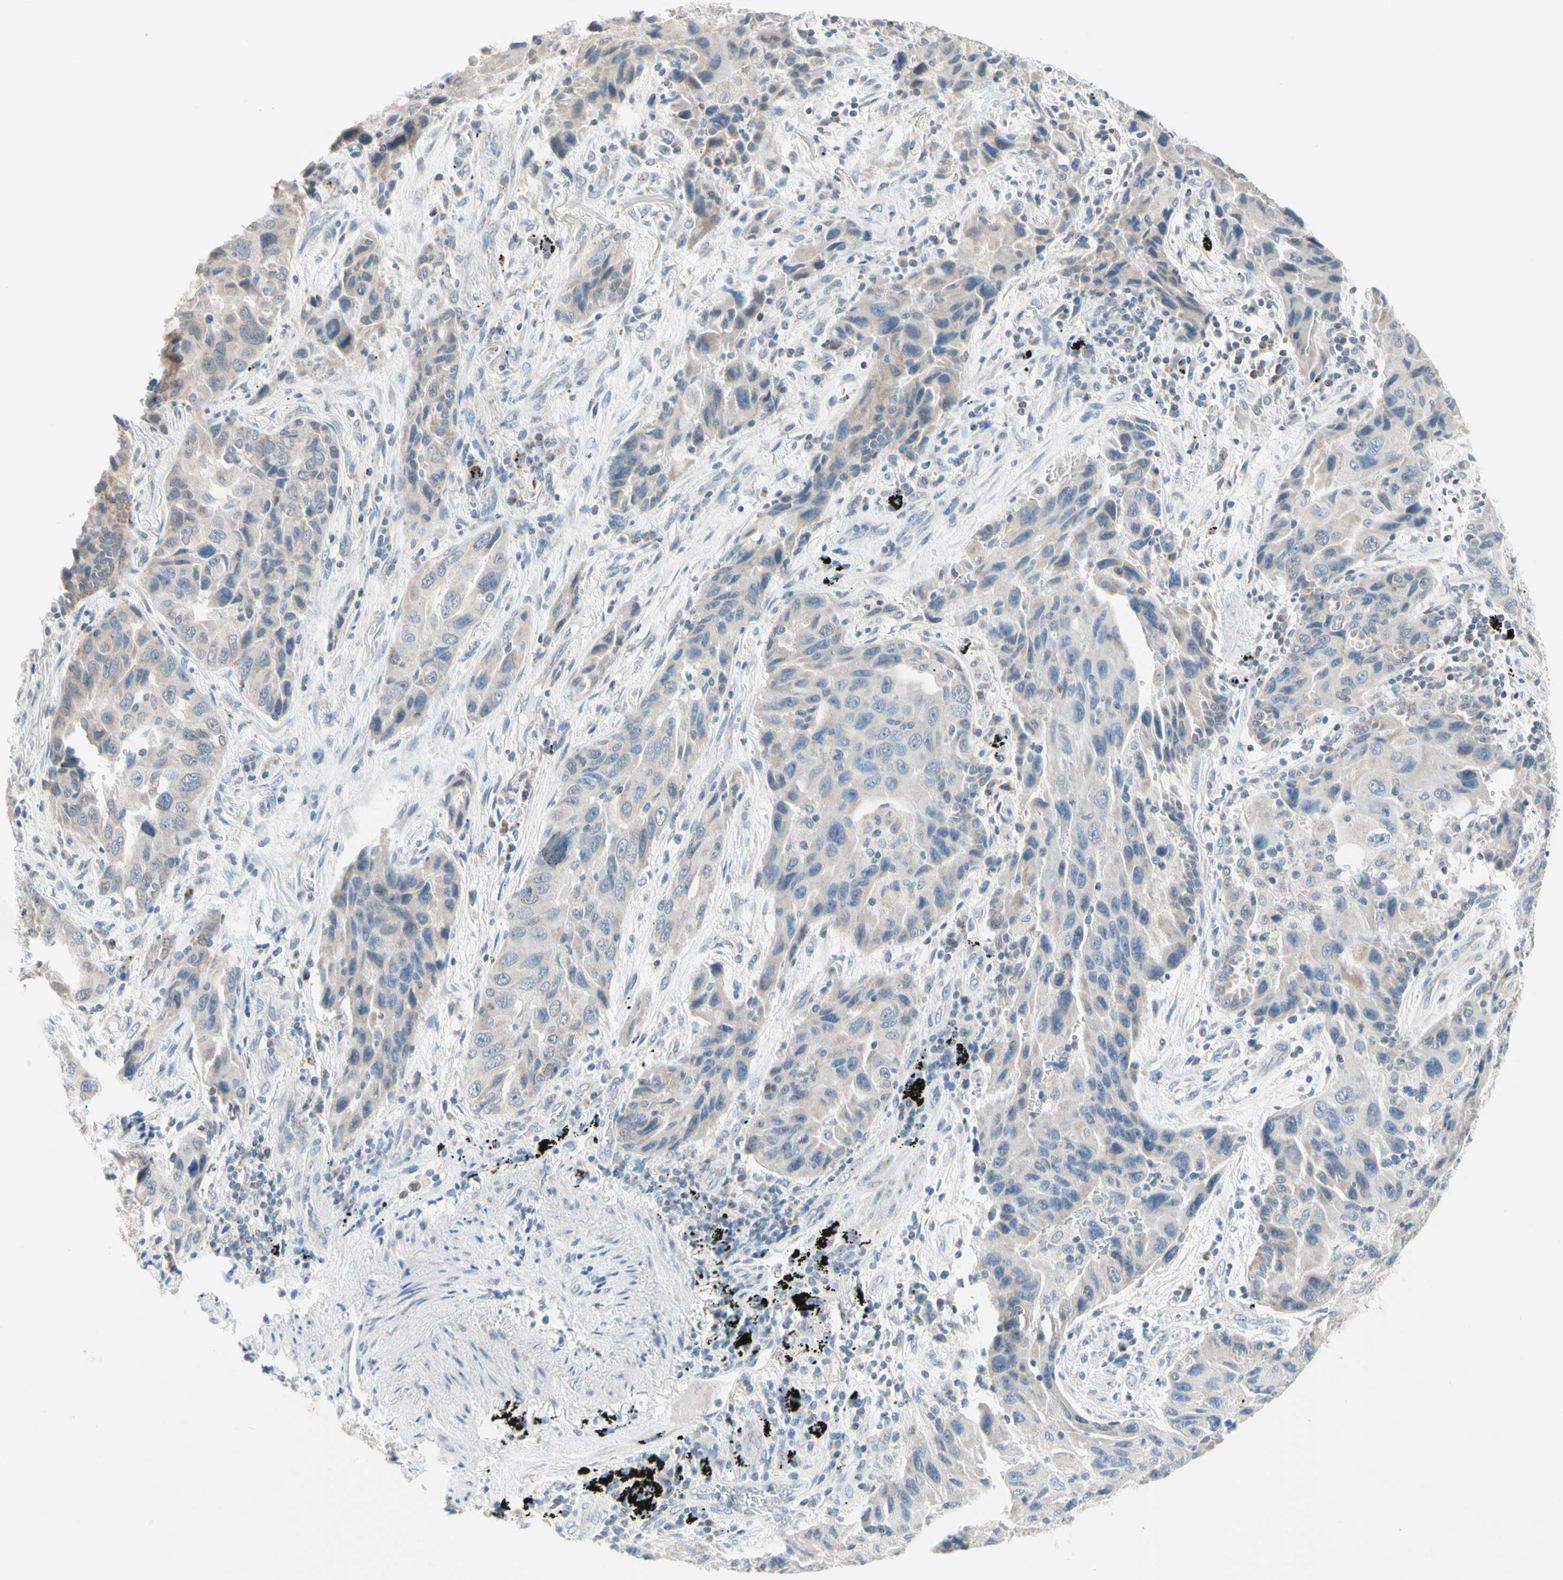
{"staining": {"intensity": "weak", "quantity": "25%-75%", "location": "cytoplasmic/membranous"}, "tissue": "lung cancer", "cell_type": "Tumor cells", "image_type": "cancer", "snomed": [{"axis": "morphology", "description": "Adenocarcinoma, NOS"}, {"axis": "topography", "description": "Lung"}], "caption": "This is a photomicrograph of immunohistochemistry staining of lung cancer, which shows weak positivity in the cytoplasmic/membranous of tumor cells.", "gene": "MFF", "patient": {"sex": "female", "age": 65}}